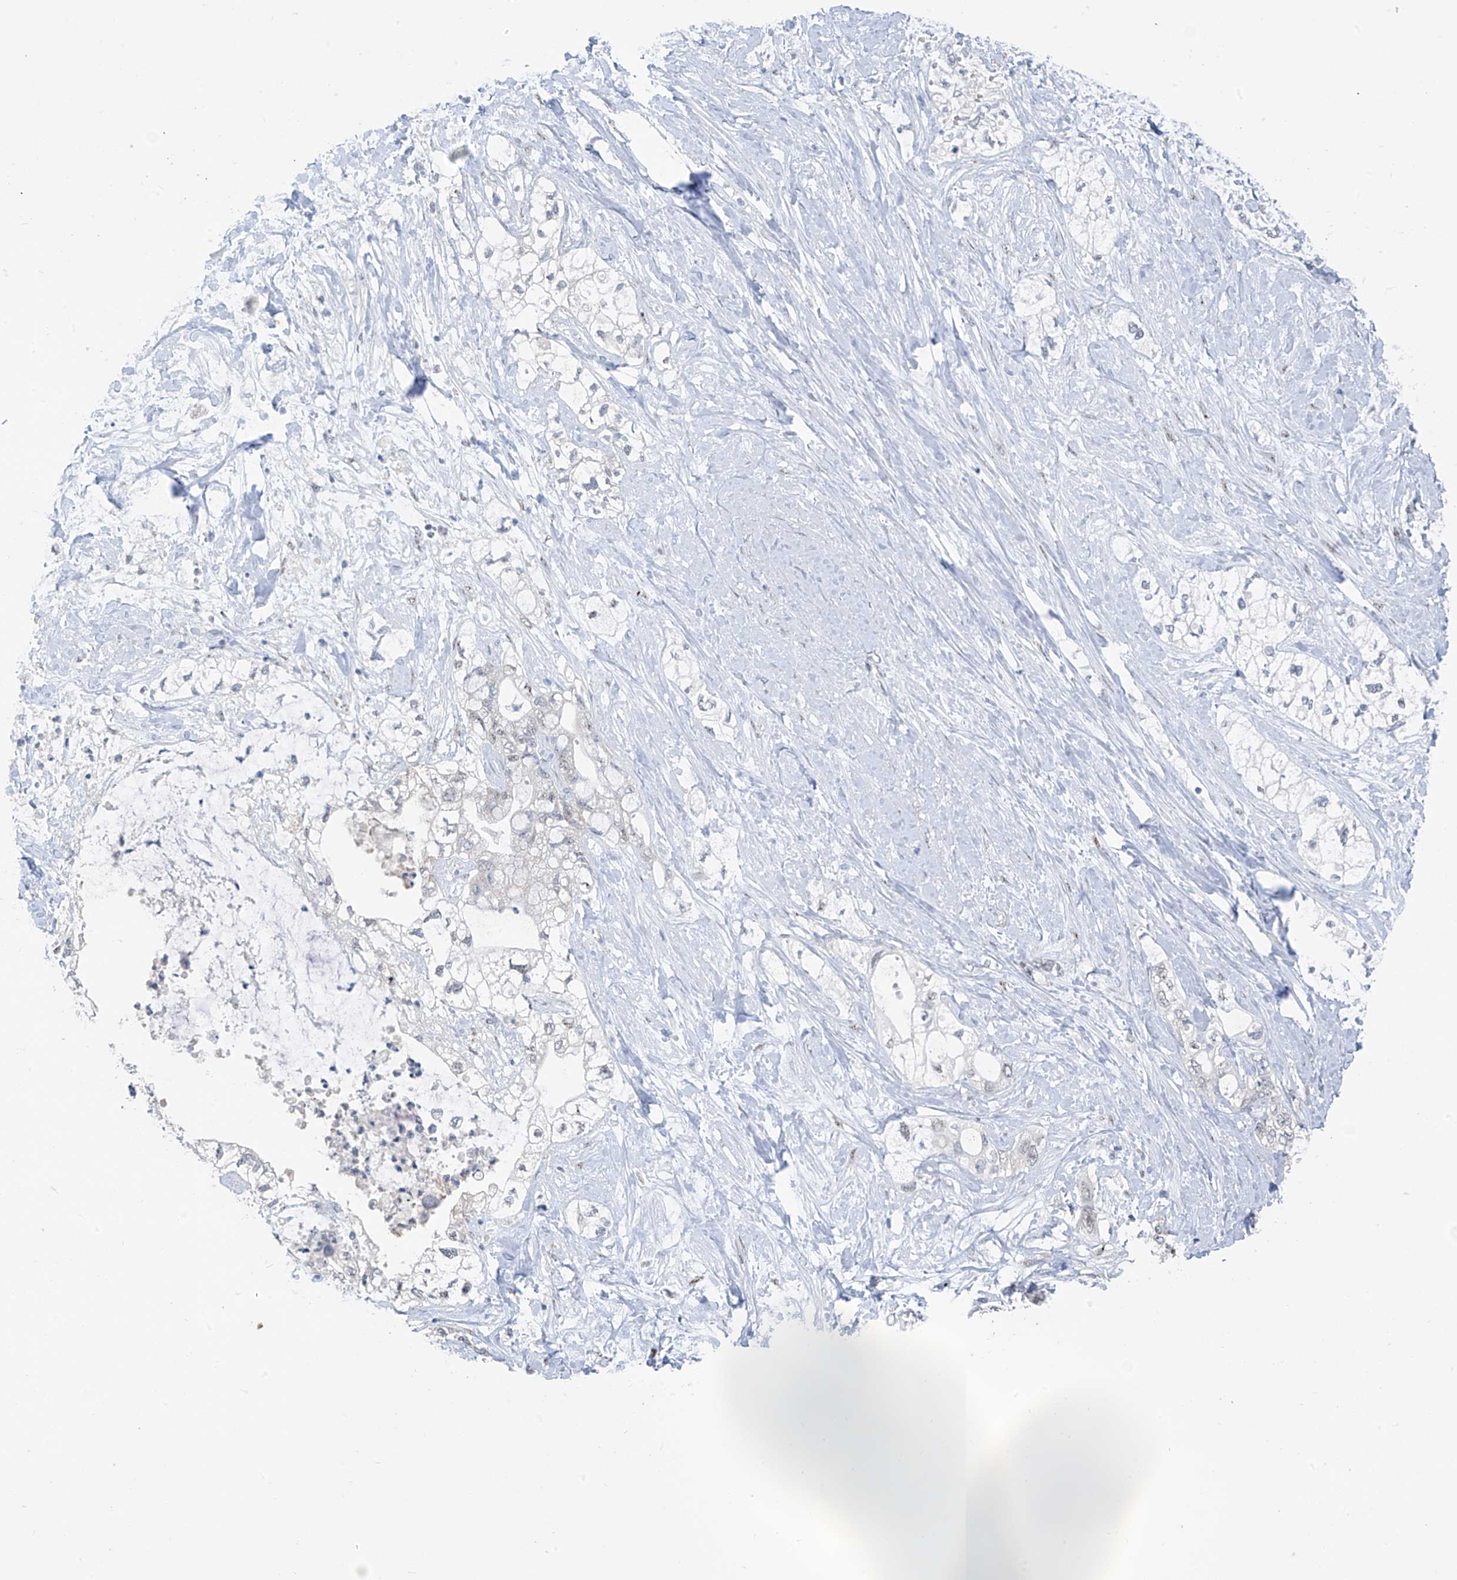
{"staining": {"intensity": "negative", "quantity": "none", "location": "none"}, "tissue": "pancreatic cancer", "cell_type": "Tumor cells", "image_type": "cancer", "snomed": [{"axis": "morphology", "description": "Adenocarcinoma, NOS"}, {"axis": "topography", "description": "Pancreas"}], "caption": "Immunohistochemistry (IHC) of pancreatic cancer (adenocarcinoma) shows no positivity in tumor cells.", "gene": "RPL4", "patient": {"sex": "male", "age": 70}}